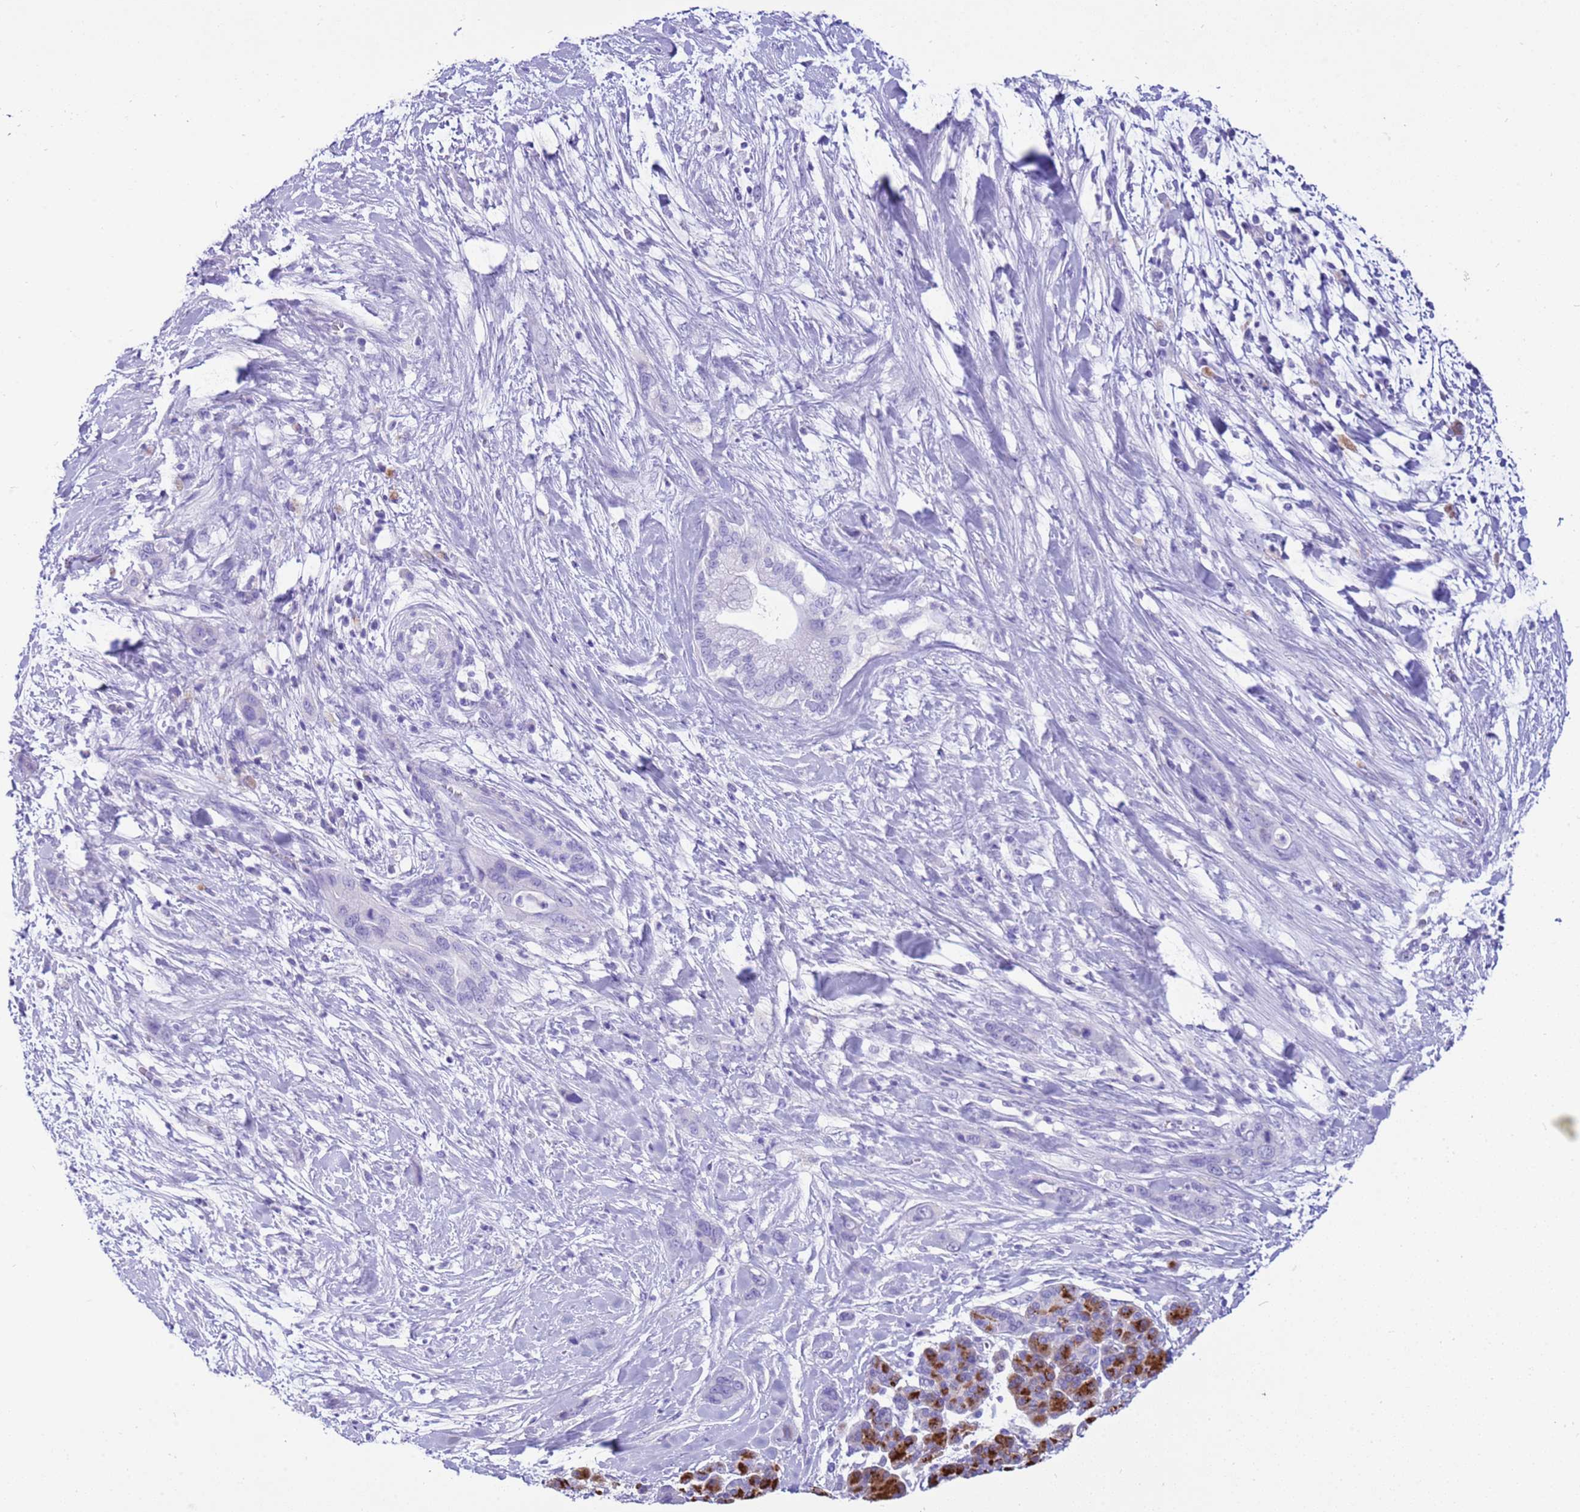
{"staining": {"intensity": "negative", "quantity": "none", "location": "none"}, "tissue": "pancreatic cancer", "cell_type": "Tumor cells", "image_type": "cancer", "snomed": [{"axis": "morphology", "description": "Adenocarcinoma, NOS"}, {"axis": "topography", "description": "Pancreas"}], "caption": "This micrograph is of adenocarcinoma (pancreatic) stained with IHC to label a protein in brown with the nuclei are counter-stained blue. There is no staining in tumor cells. Nuclei are stained in blue.", "gene": "CPB1", "patient": {"sex": "male", "age": 59}}